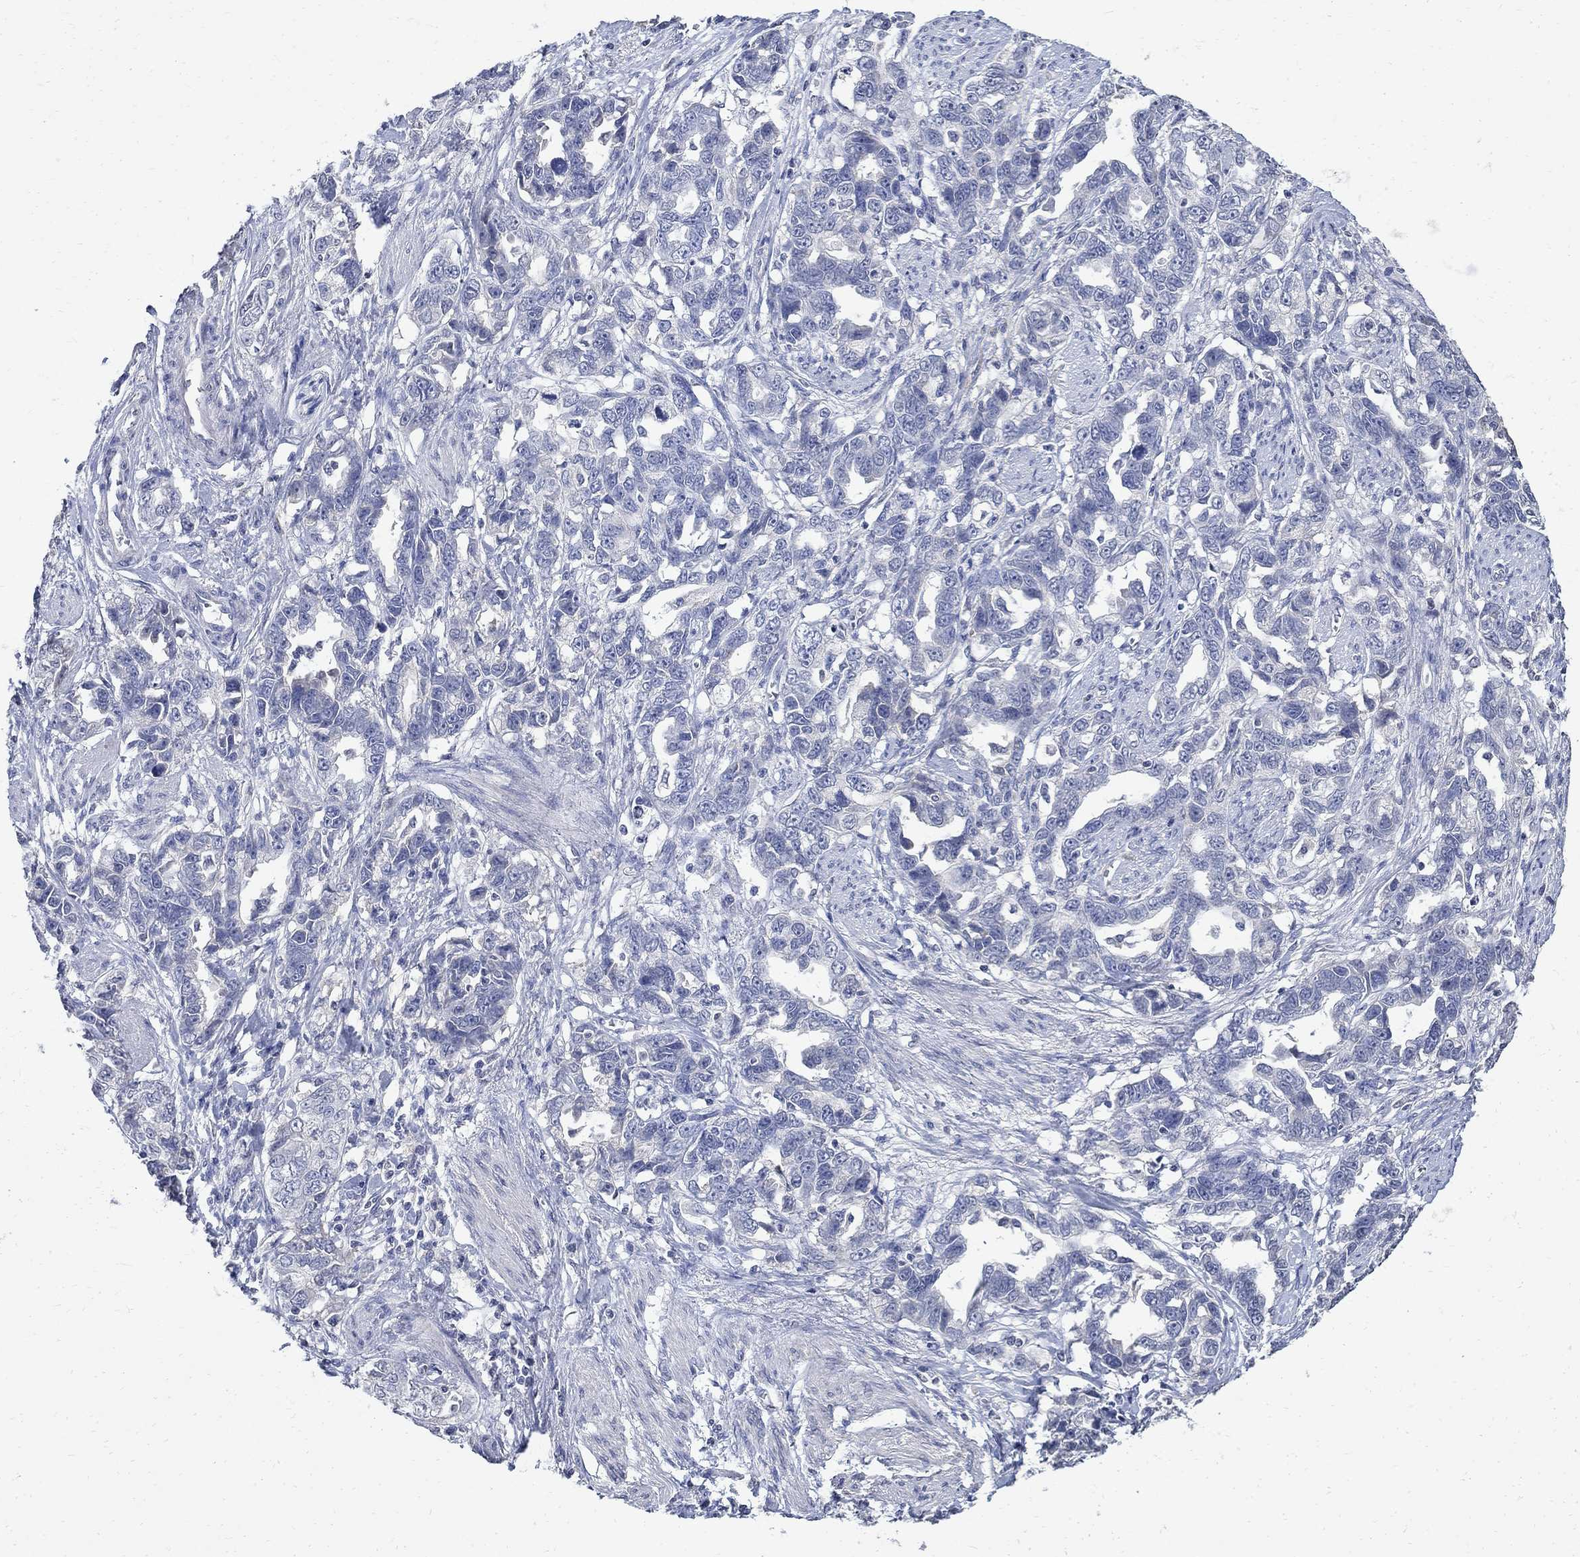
{"staining": {"intensity": "negative", "quantity": "none", "location": "none"}, "tissue": "ovarian cancer", "cell_type": "Tumor cells", "image_type": "cancer", "snomed": [{"axis": "morphology", "description": "Cystadenocarcinoma, serous, NOS"}, {"axis": "topography", "description": "Ovary"}], "caption": "Human ovarian cancer (serous cystadenocarcinoma) stained for a protein using immunohistochemistry displays no positivity in tumor cells.", "gene": "TMEM169", "patient": {"sex": "female", "age": 51}}